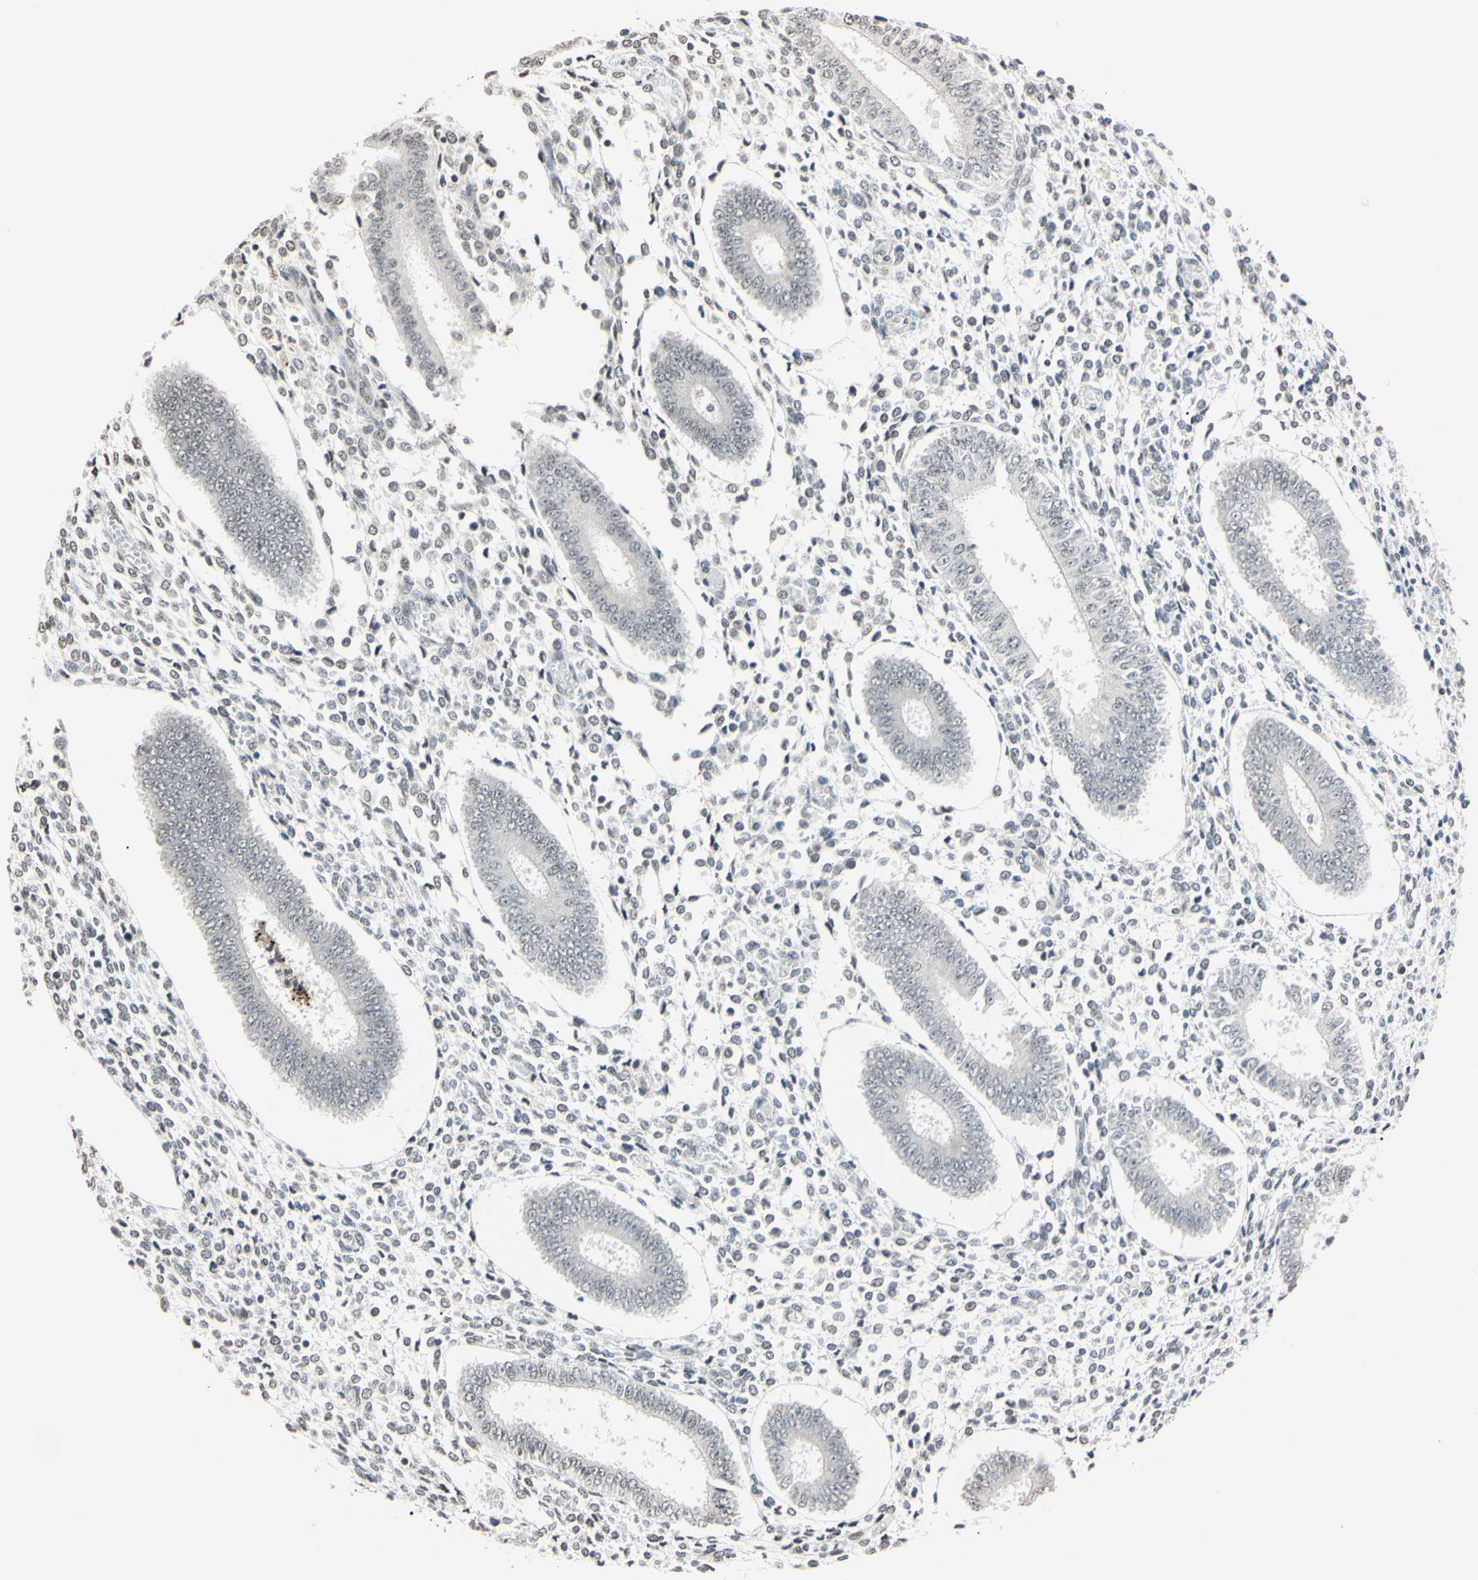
{"staining": {"intensity": "weak", "quantity": "25%-75%", "location": "nuclear"}, "tissue": "endometrium", "cell_type": "Cells in endometrial stroma", "image_type": "normal", "snomed": [{"axis": "morphology", "description": "Normal tissue, NOS"}, {"axis": "topography", "description": "Endometrium"}], "caption": "A brown stain highlights weak nuclear expression of a protein in cells in endometrial stroma of unremarkable endometrium. (Brightfield microscopy of DAB IHC at high magnification).", "gene": "CDC45", "patient": {"sex": "female", "age": 35}}